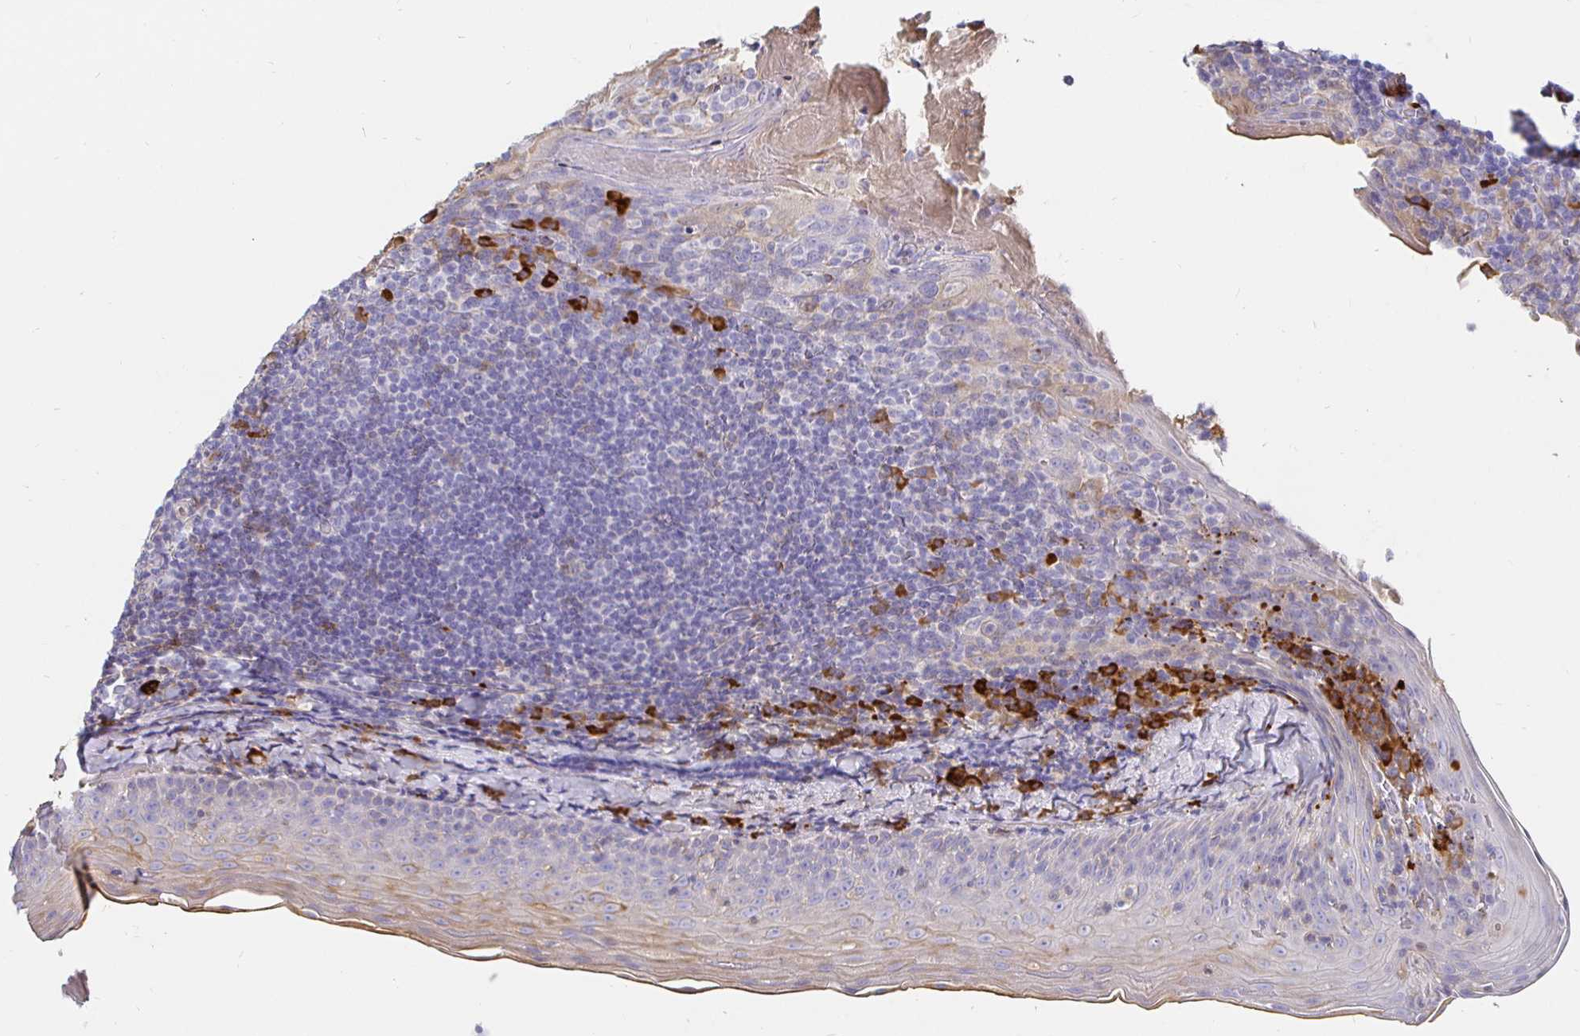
{"staining": {"intensity": "moderate", "quantity": "<25%", "location": "cytoplasmic/membranous"}, "tissue": "tonsil", "cell_type": "Germinal center cells", "image_type": "normal", "snomed": [{"axis": "morphology", "description": "Normal tissue, NOS"}, {"axis": "topography", "description": "Tonsil"}], "caption": "Immunohistochemistry histopathology image of benign tonsil: tonsil stained using immunohistochemistry (IHC) displays low levels of moderate protein expression localized specifically in the cytoplasmic/membranous of germinal center cells, appearing as a cytoplasmic/membranous brown color.", "gene": "CXCR3", "patient": {"sex": "female", "age": 10}}